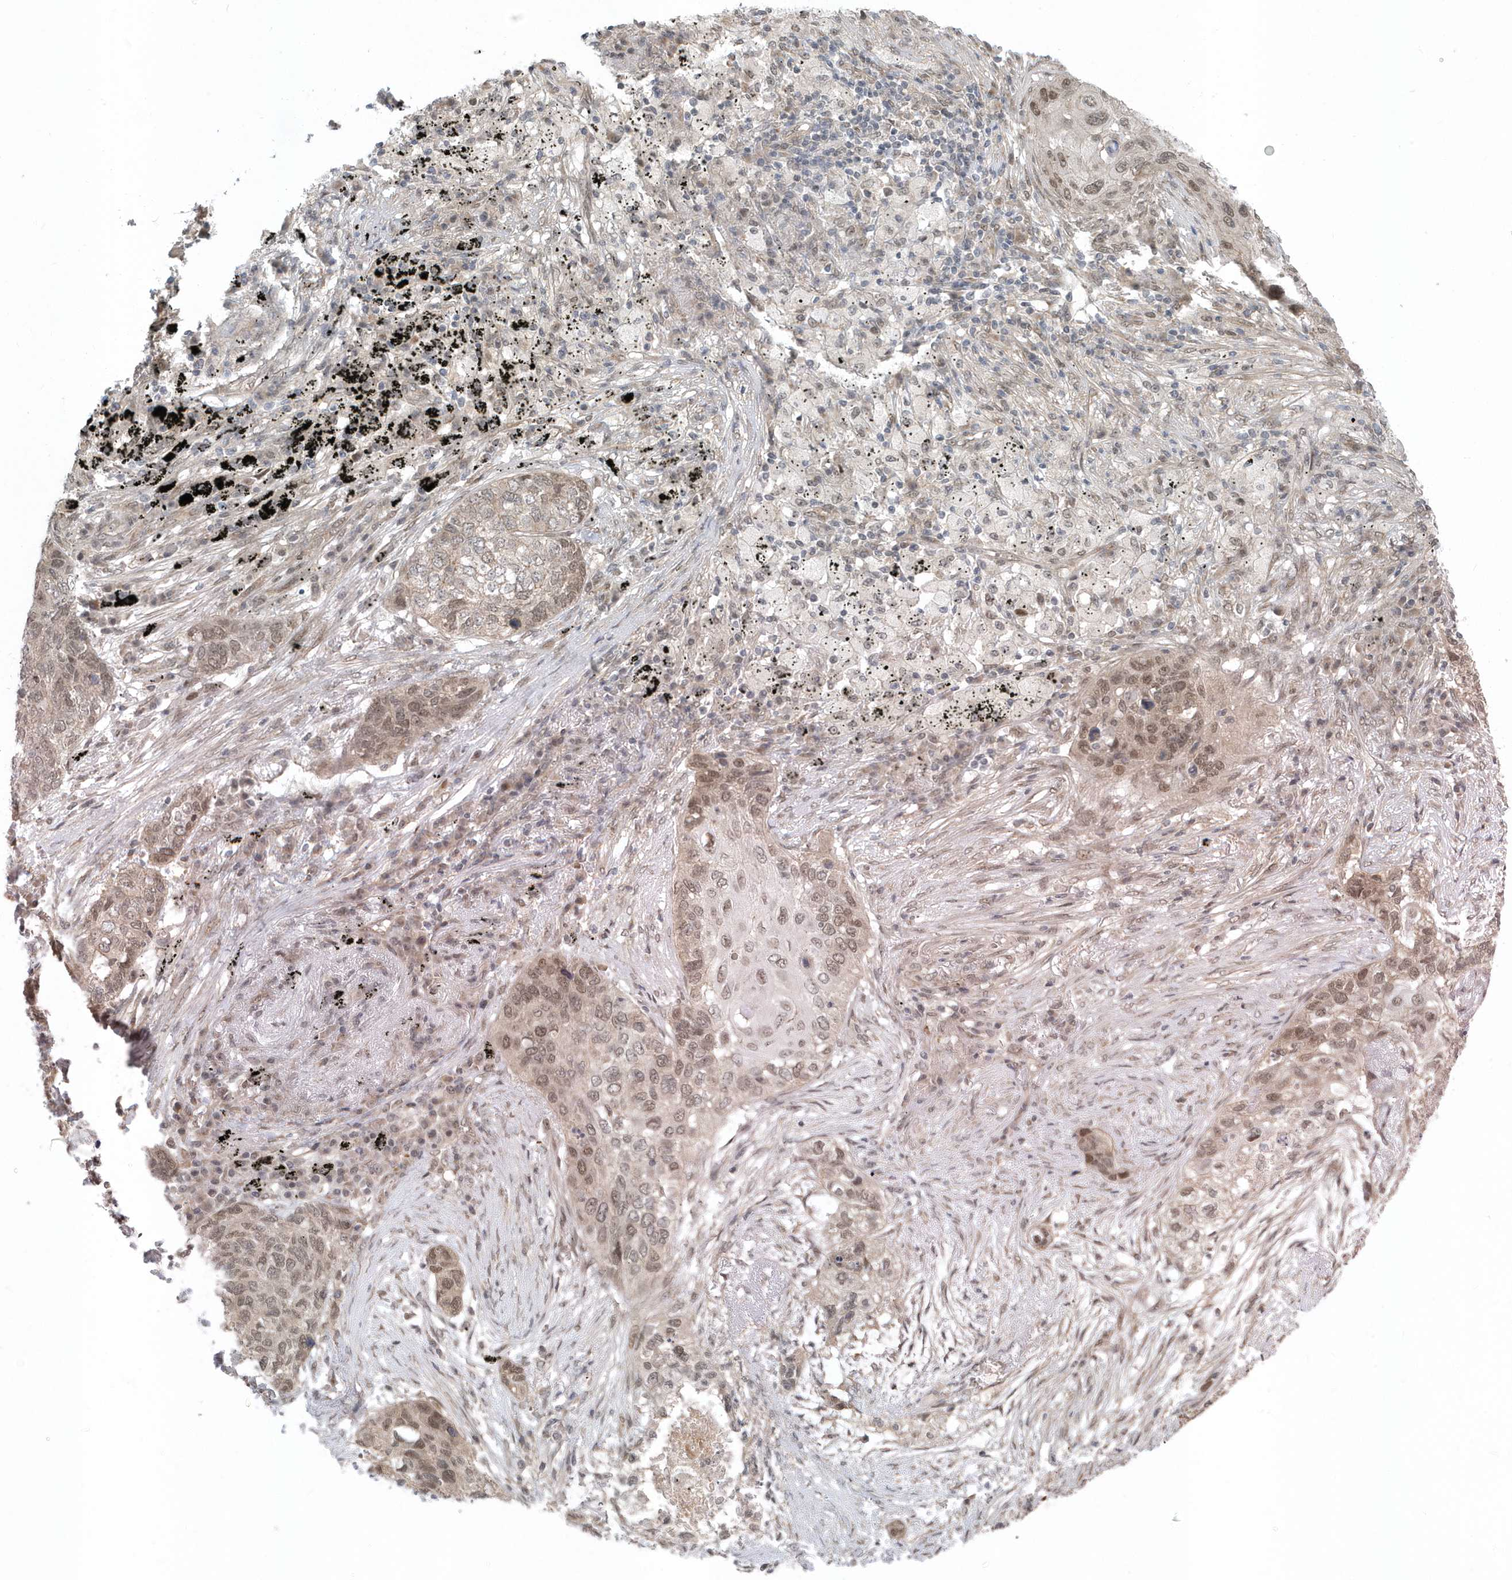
{"staining": {"intensity": "moderate", "quantity": ">75%", "location": "nuclear"}, "tissue": "lung cancer", "cell_type": "Tumor cells", "image_type": "cancer", "snomed": [{"axis": "morphology", "description": "Squamous cell carcinoma, NOS"}, {"axis": "topography", "description": "Lung"}], "caption": "Moderate nuclear staining for a protein is present in approximately >75% of tumor cells of lung cancer (squamous cell carcinoma) using immunohistochemistry (IHC).", "gene": "USP53", "patient": {"sex": "female", "age": 63}}